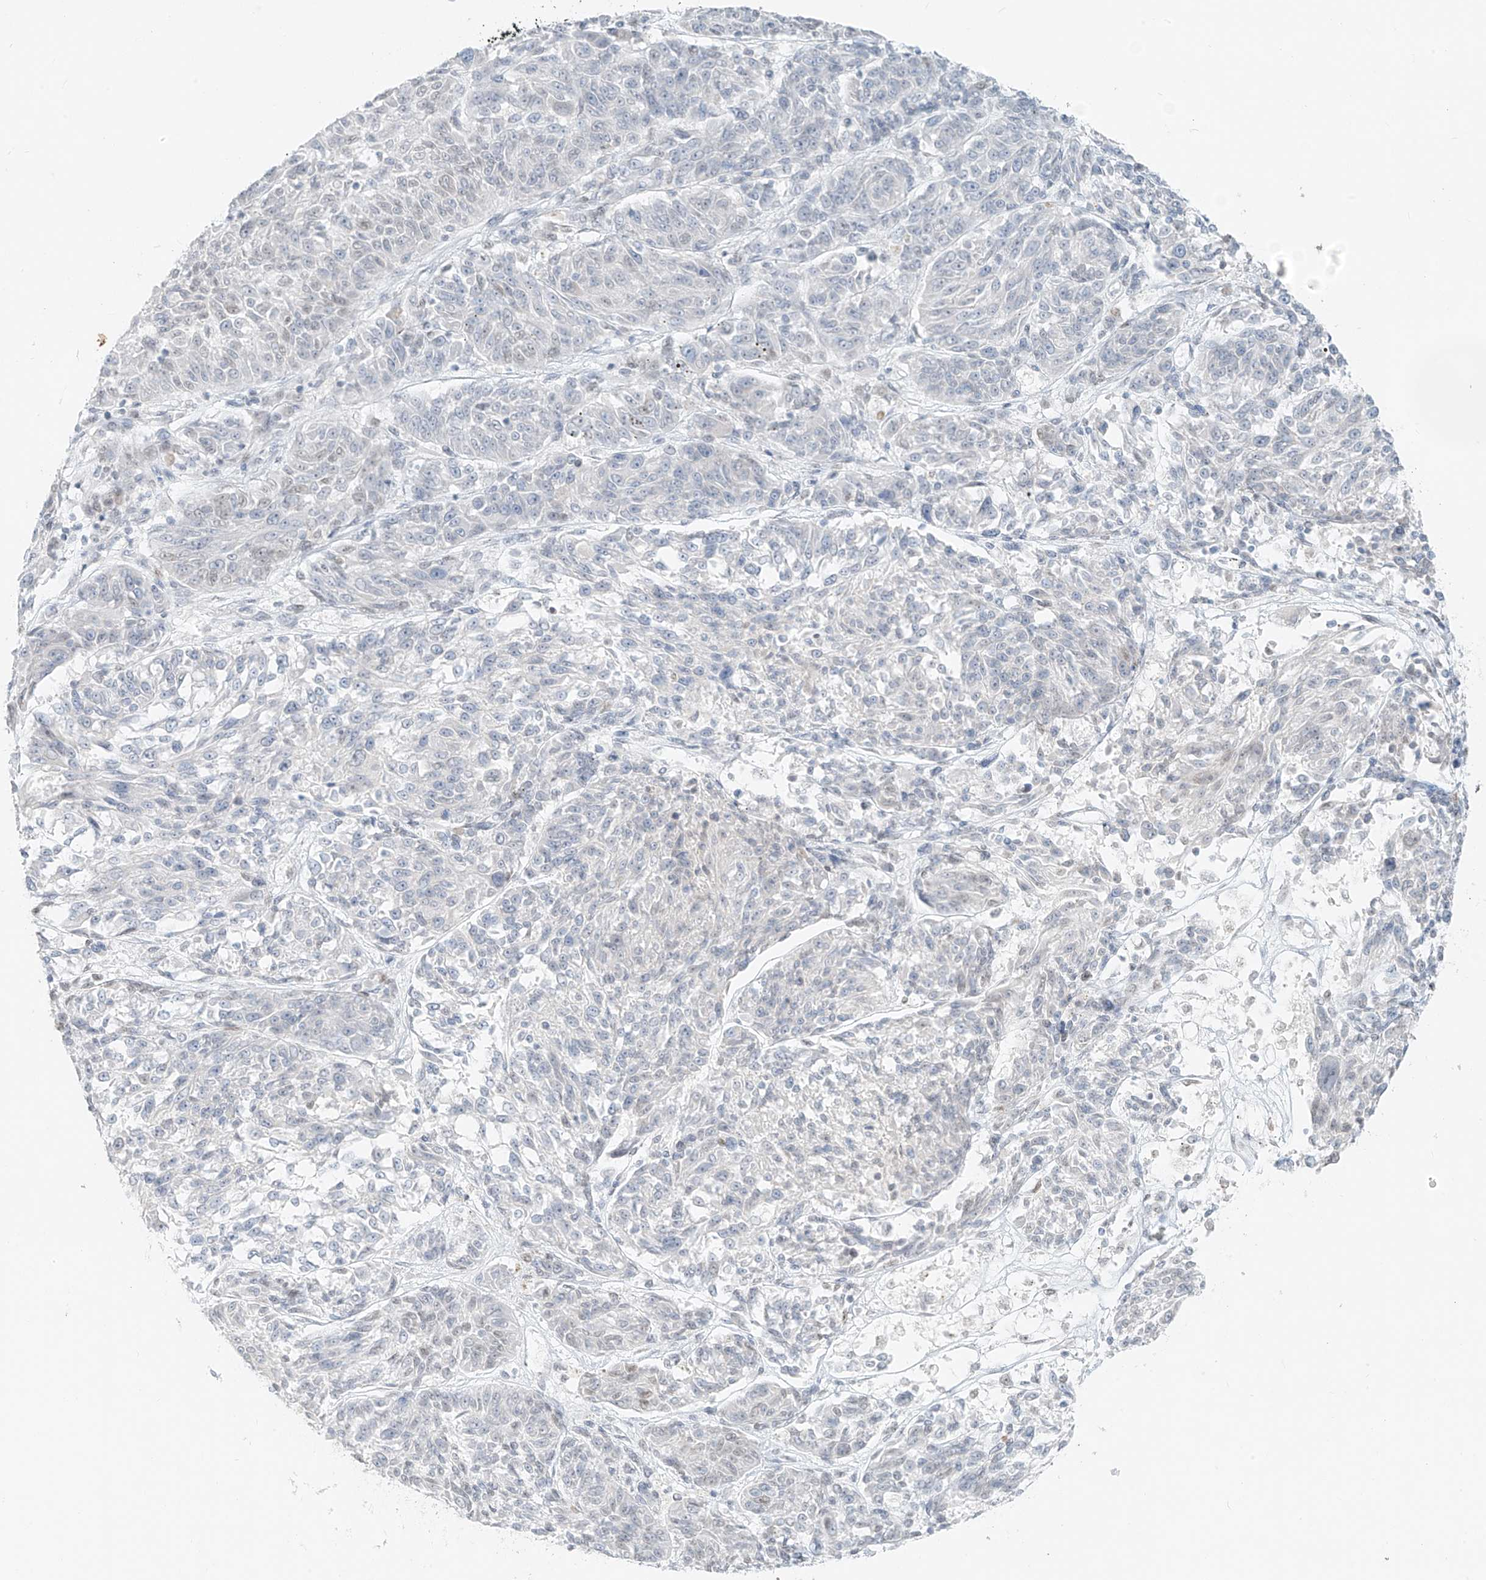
{"staining": {"intensity": "negative", "quantity": "none", "location": "none"}, "tissue": "melanoma", "cell_type": "Tumor cells", "image_type": "cancer", "snomed": [{"axis": "morphology", "description": "Malignant melanoma, NOS"}, {"axis": "topography", "description": "Skin"}], "caption": "Malignant melanoma stained for a protein using immunohistochemistry exhibits no positivity tumor cells.", "gene": "OSBPL7", "patient": {"sex": "male", "age": 53}}